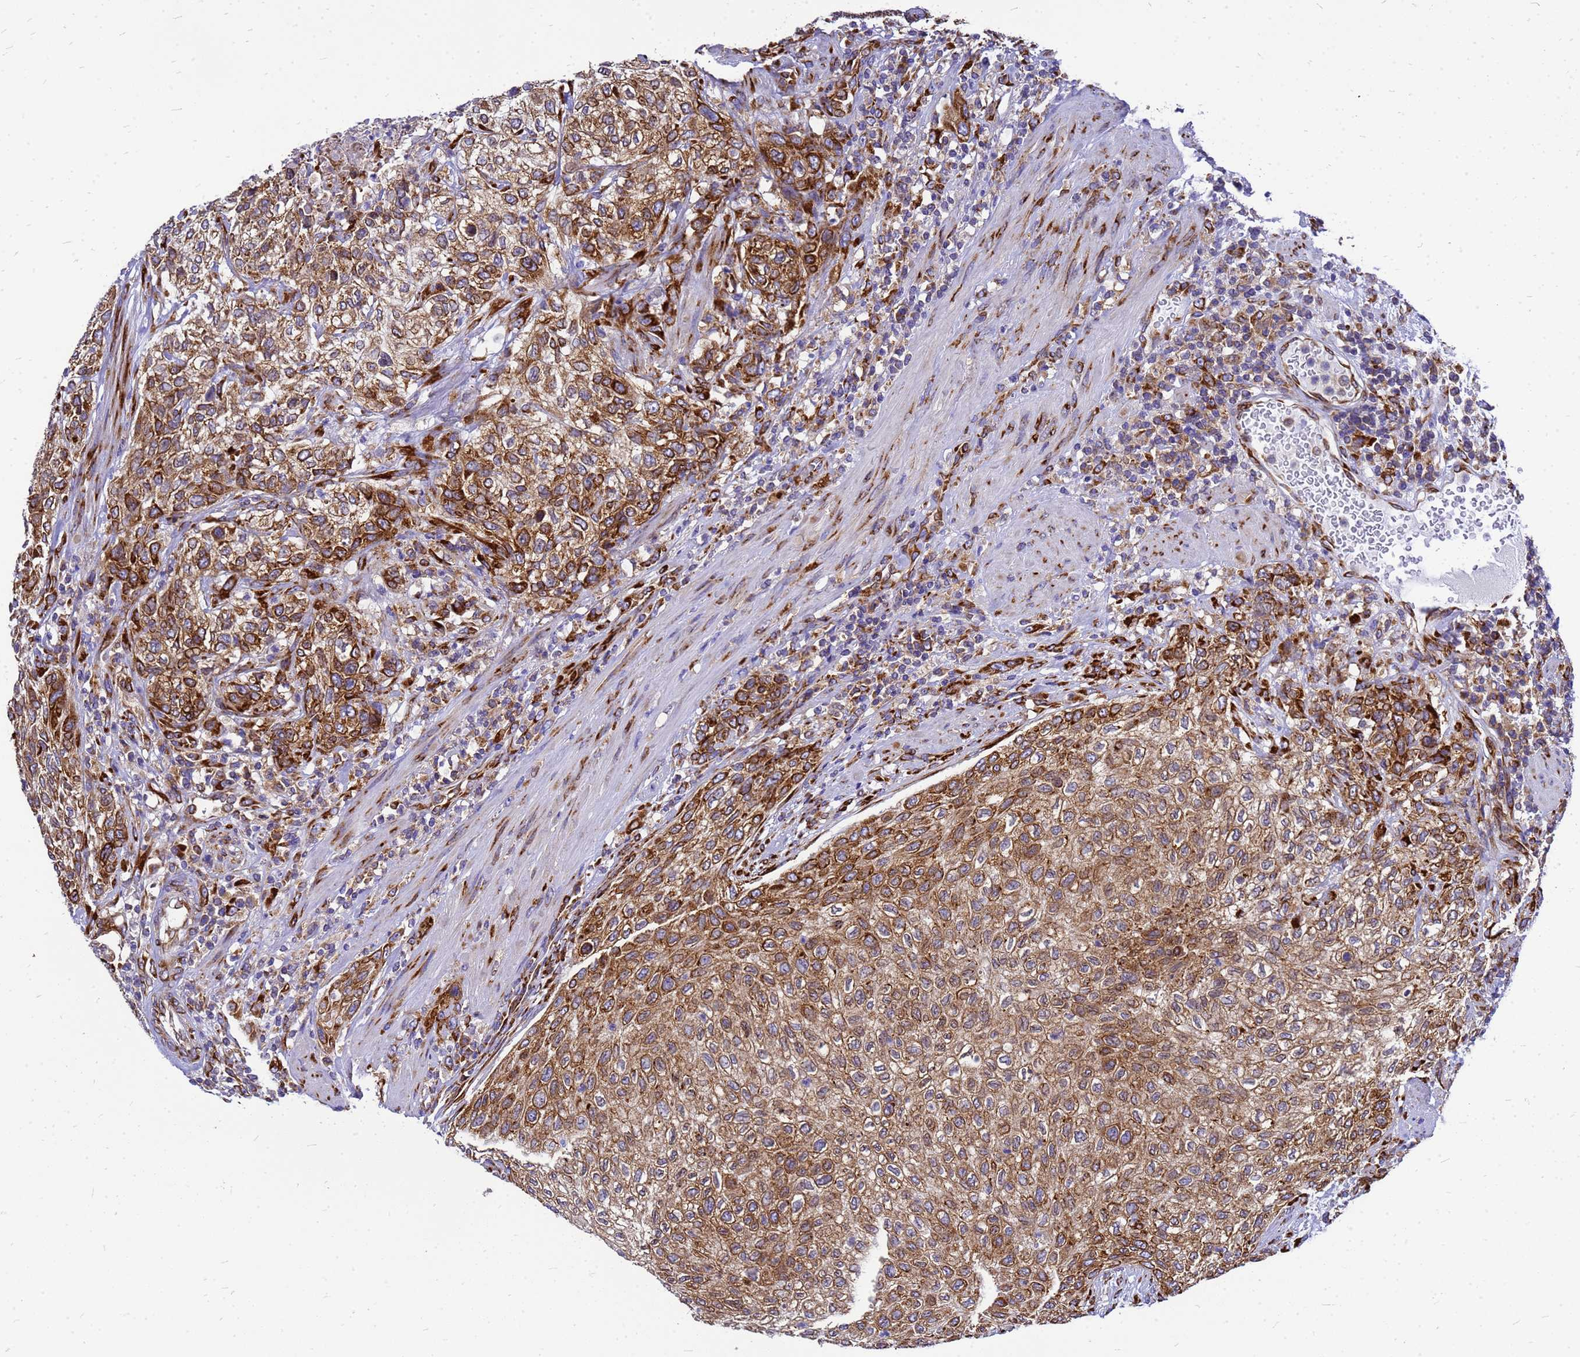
{"staining": {"intensity": "moderate", "quantity": ">75%", "location": "cytoplasmic/membranous"}, "tissue": "urothelial cancer", "cell_type": "Tumor cells", "image_type": "cancer", "snomed": [{"axis": "morphology", "description": "Urothelial carcinoma, High grade"}, {"axis": "topography", "description": "Urinary bladder"}], "caption": "Immunohistochemistry (IHC) (DAB (3,3'-diaminobenzidine)) staining of human urothelial cancer displays moderate cytoplasmic/membranous protein positivity in about >75% of tumor cells.", "gene": "EEF1D", "patient": {"sex": "male", "age": 35}}